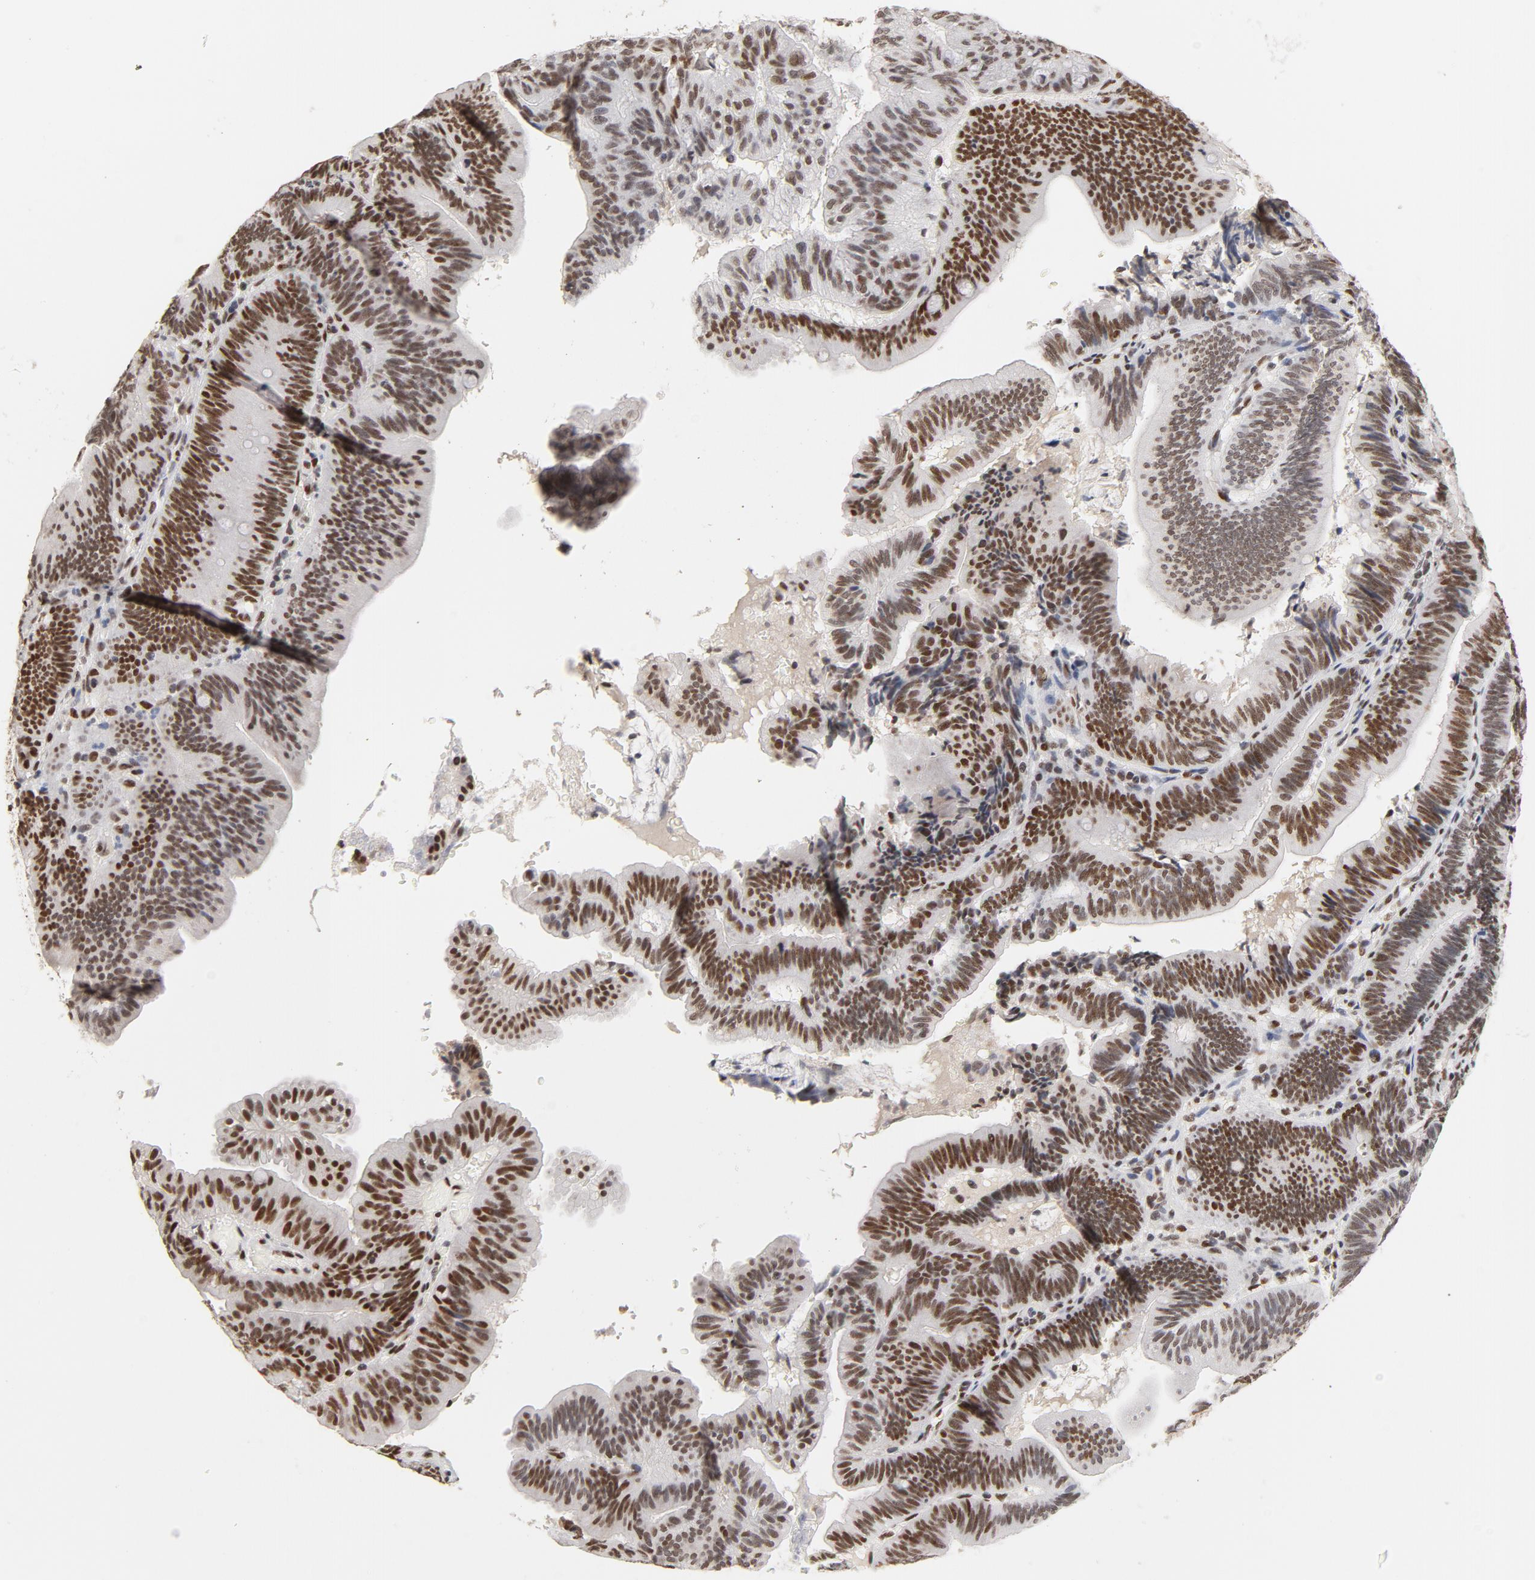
{"staining": {"intensity": "moderate", "quantity": ">75%", "location": "nuclear"}, "tissue": "pancreatic cancer", "cell_type": "Tumor cells", "image_type": "cancer", "snomed": [{"axis": "morphology", "description": "Adenocarcinoma, NOS"}, {"axis": "topography", "description": "Pancreas"}], "caption": "Immunohistochemical staining of pancreatic adenocarcinoma displays medium levels of moderate nuclear positivity in approximately >75% of tumor cells. Using DAB (brown) and hematoxylin (blue) stains, captured at high magnification using brightfield microscopy.", "gene": "TP53BP1", "patient": {"sex": "male", "age": 82}}